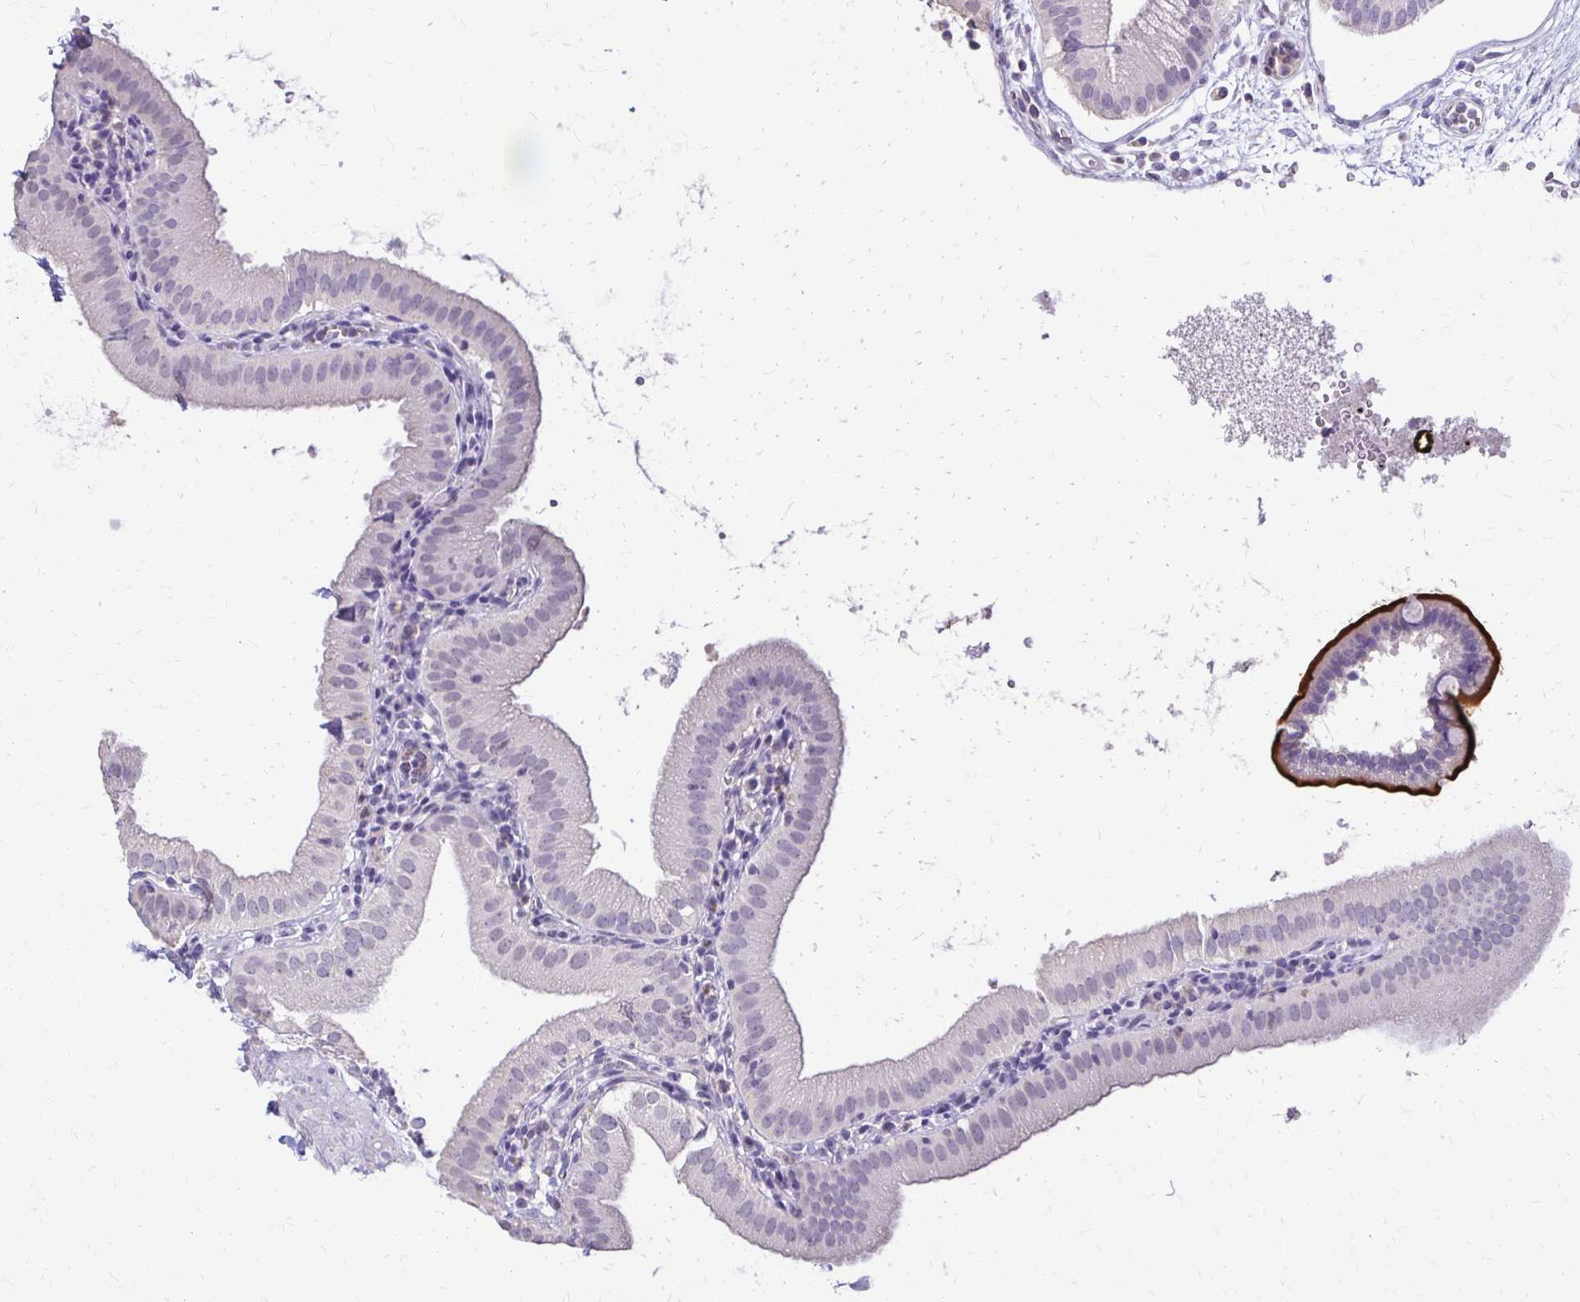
{"staining": {"intensity": "moderate", "quantity": "<25%", "location": "cytoplasmic/membranous"}, "tissue": "gallbladder", "cell_type": "Glandular cells", "image_type": "normal", "snomed": [{"axis": "morphology", "description": "Normal tissue, NOS"}, {"axis": "topography", "description": "Gallbladder"}], "caption": "Brown immunohistochemical staining in unremarkable human gallbladder exhibits moderate cytoplasmic/membranous staining in about <25% of glandular cells.", "gene": "ALPG", "patient": {"sex": "female", "age": 65}}